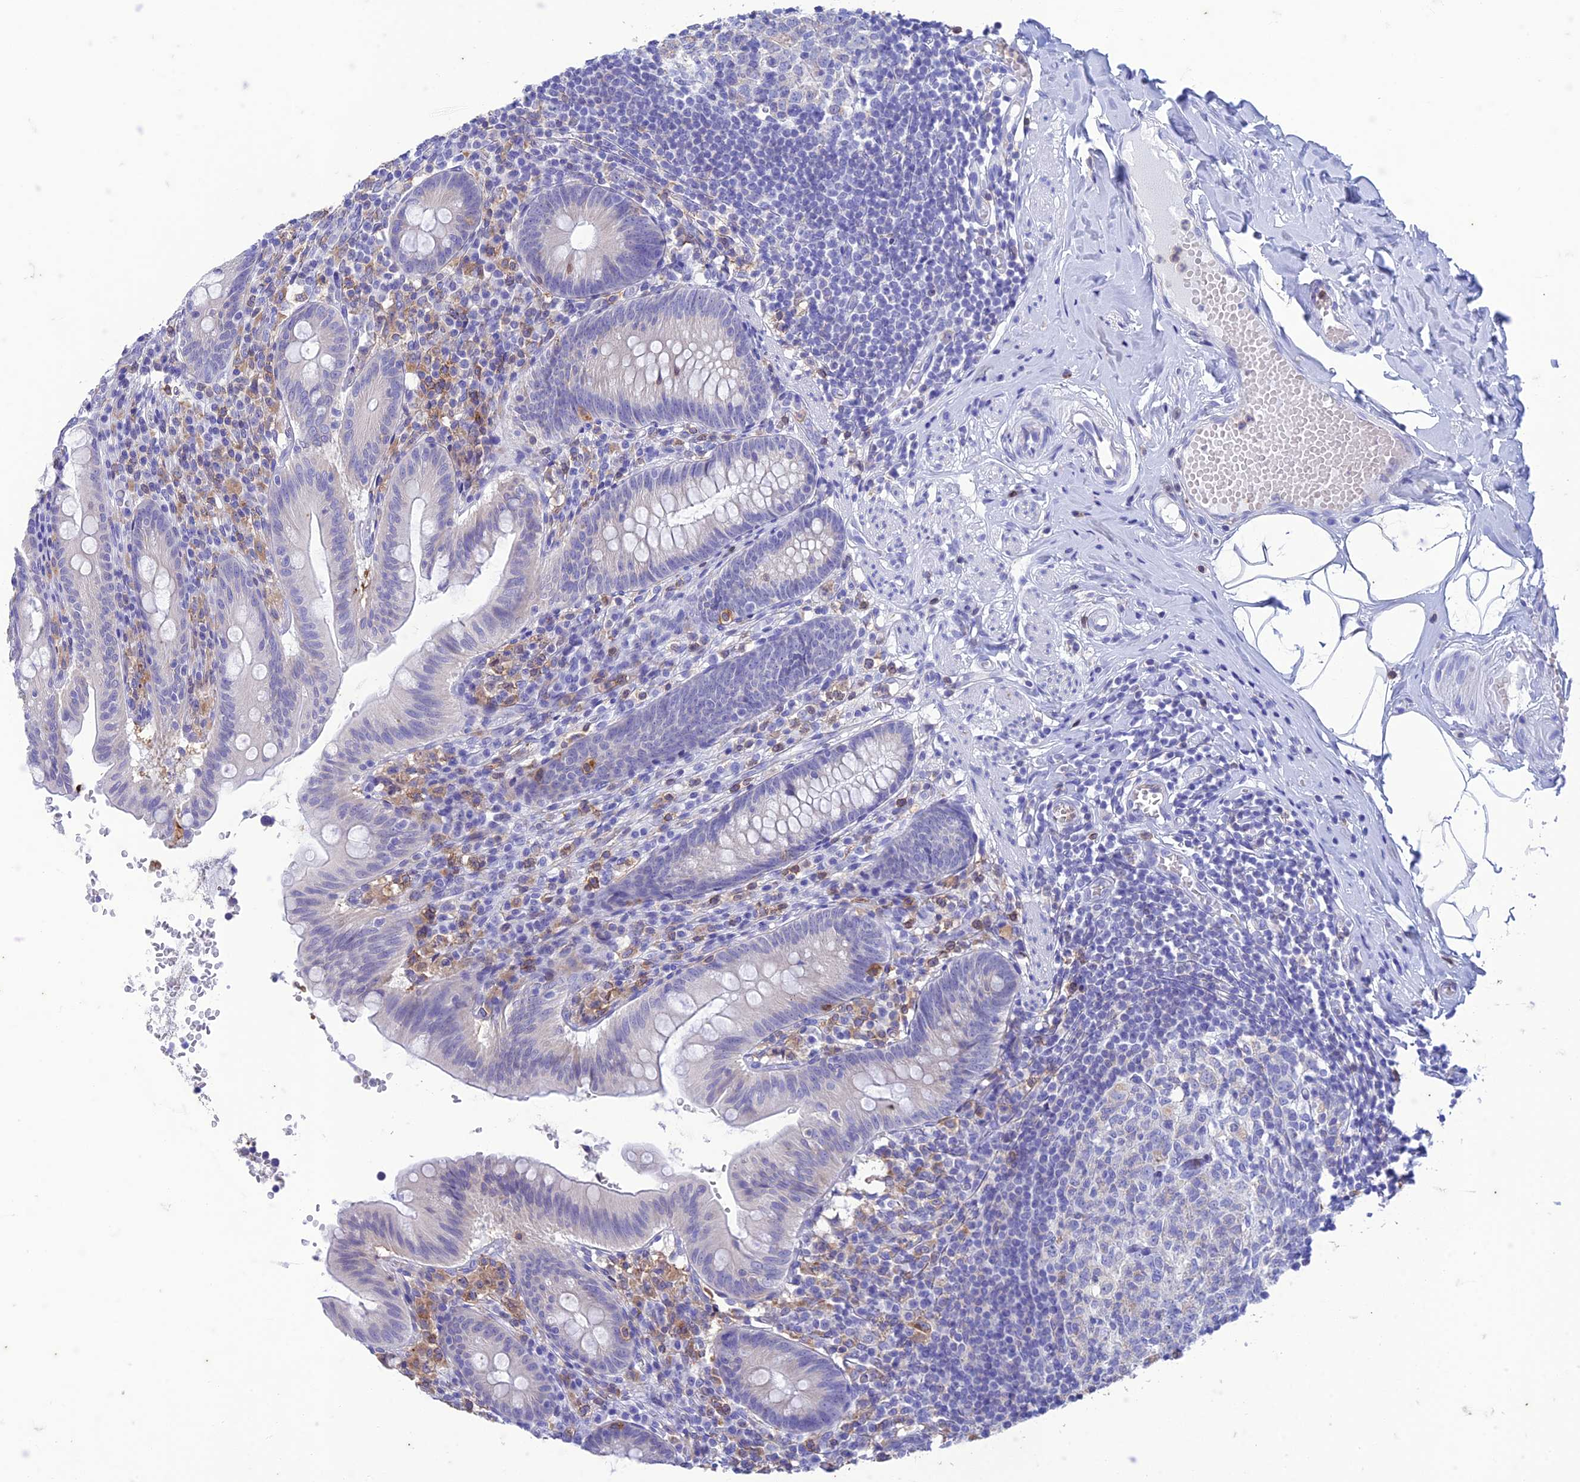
{"staining": {"intensity": "negative", "quantity": "none", "location": "none"}, "tissue": "appendix", "cell_type": "Glandular cells", "image_type": "normal", "snomed": [{"axis": "morphology", "description": "Normal tissue, NOS"}, {"axis": "topography", "description": "Appendix"}], "caption": "A high-resolution photomicrograph shows IHC staining of normal appendix, which shows no significant expression in glandular cells. (DAB immunohistochemistry (IHC) visualized using brightfield microscopy, high magnification).", "gene": "FGF7", "patient": {"sex": "male", "age": 55}}